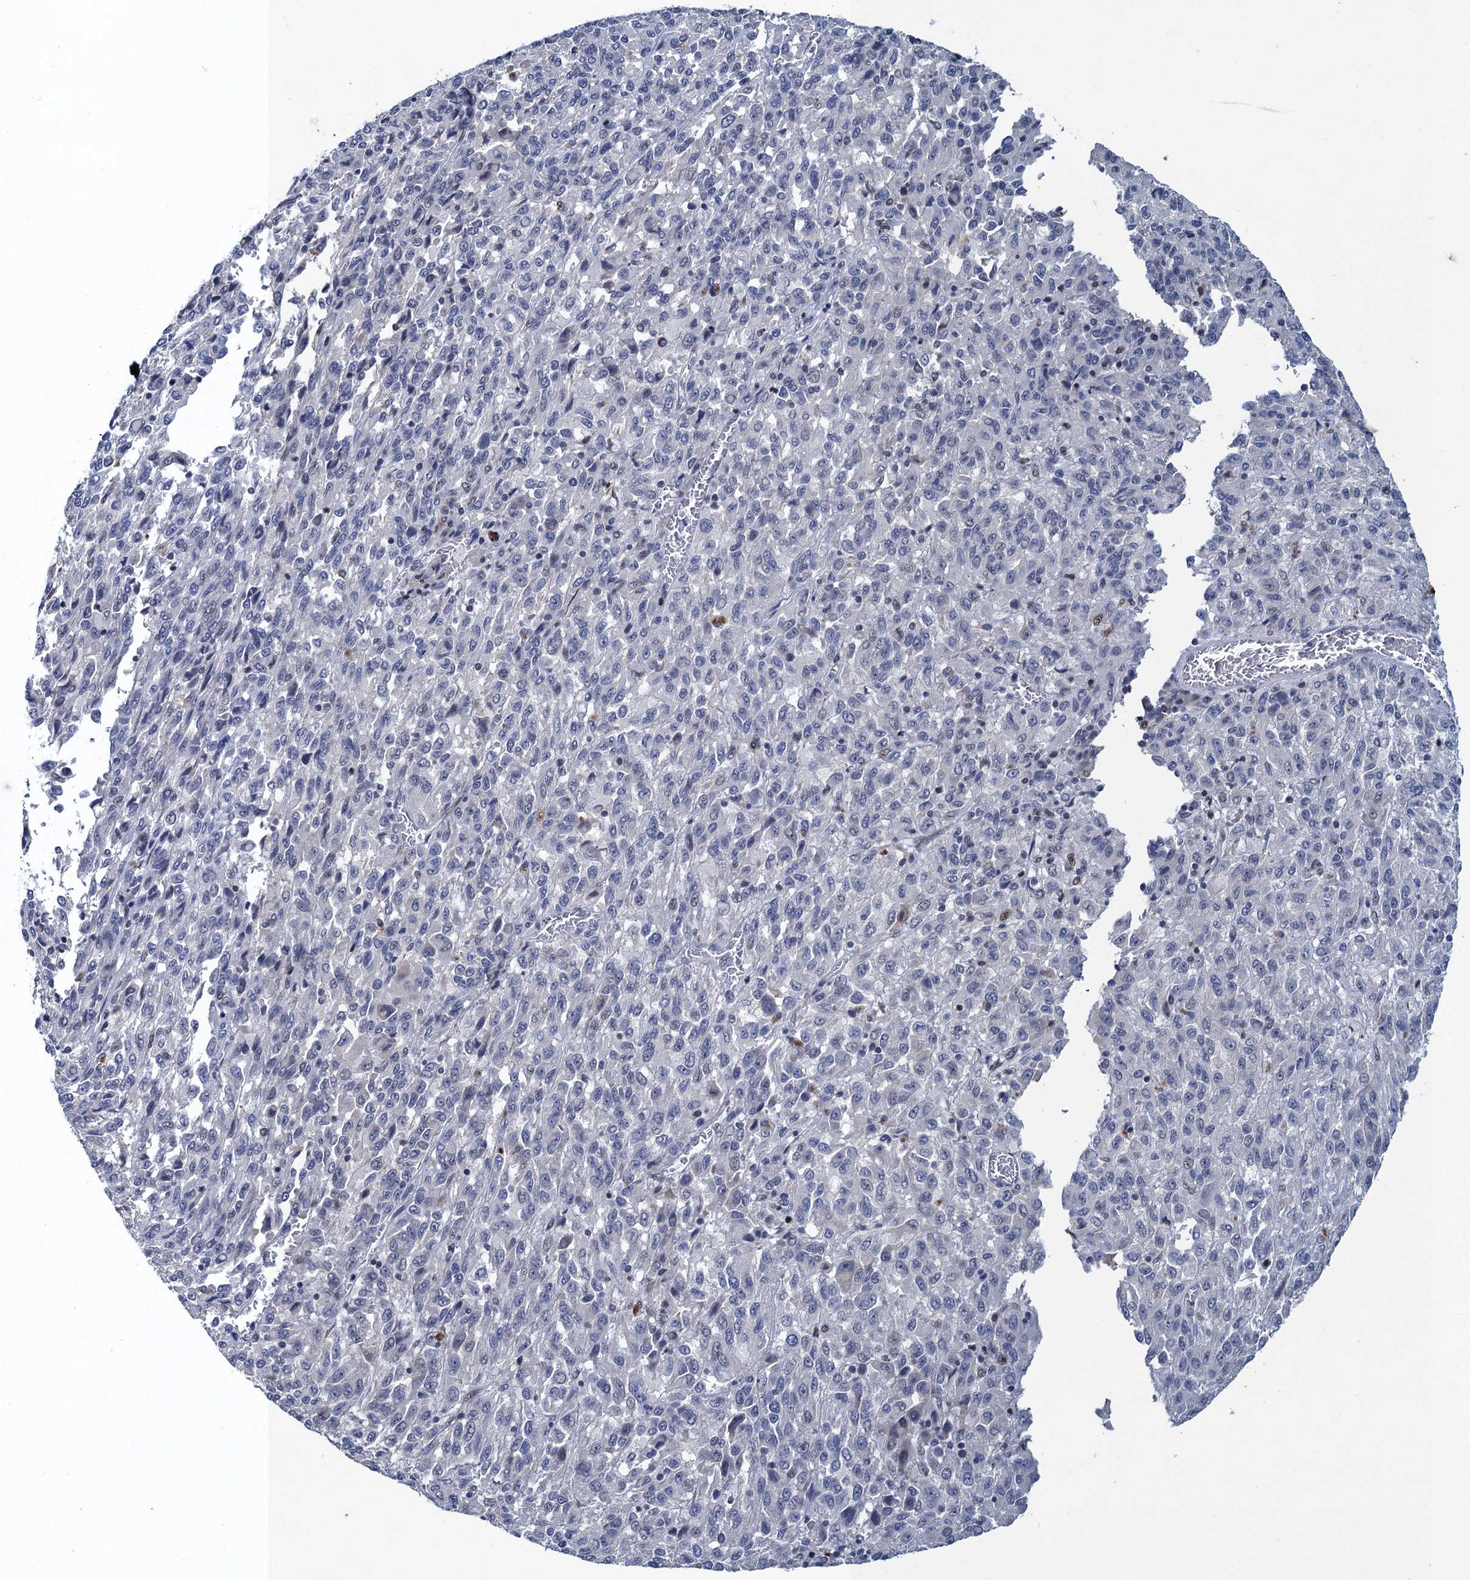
{"staining": {"intensity": "negative", "quantity": "none", "location": "none"}, "tissue": "melanoma", "cell_type": "Tumor cells", "image_type": "cancer", "snomed": [{"axis": "morphology", "description": "Malignant melanoma, Metastatic site"}, {"axis": "topography", "description": "Lung"}], "caption": "Immunohistochemistry (IHC) of melanoma exhibits no positivity in tumor cells.", "gene": "ATOSA", "patient": {"sex": "male", "age": 64}}